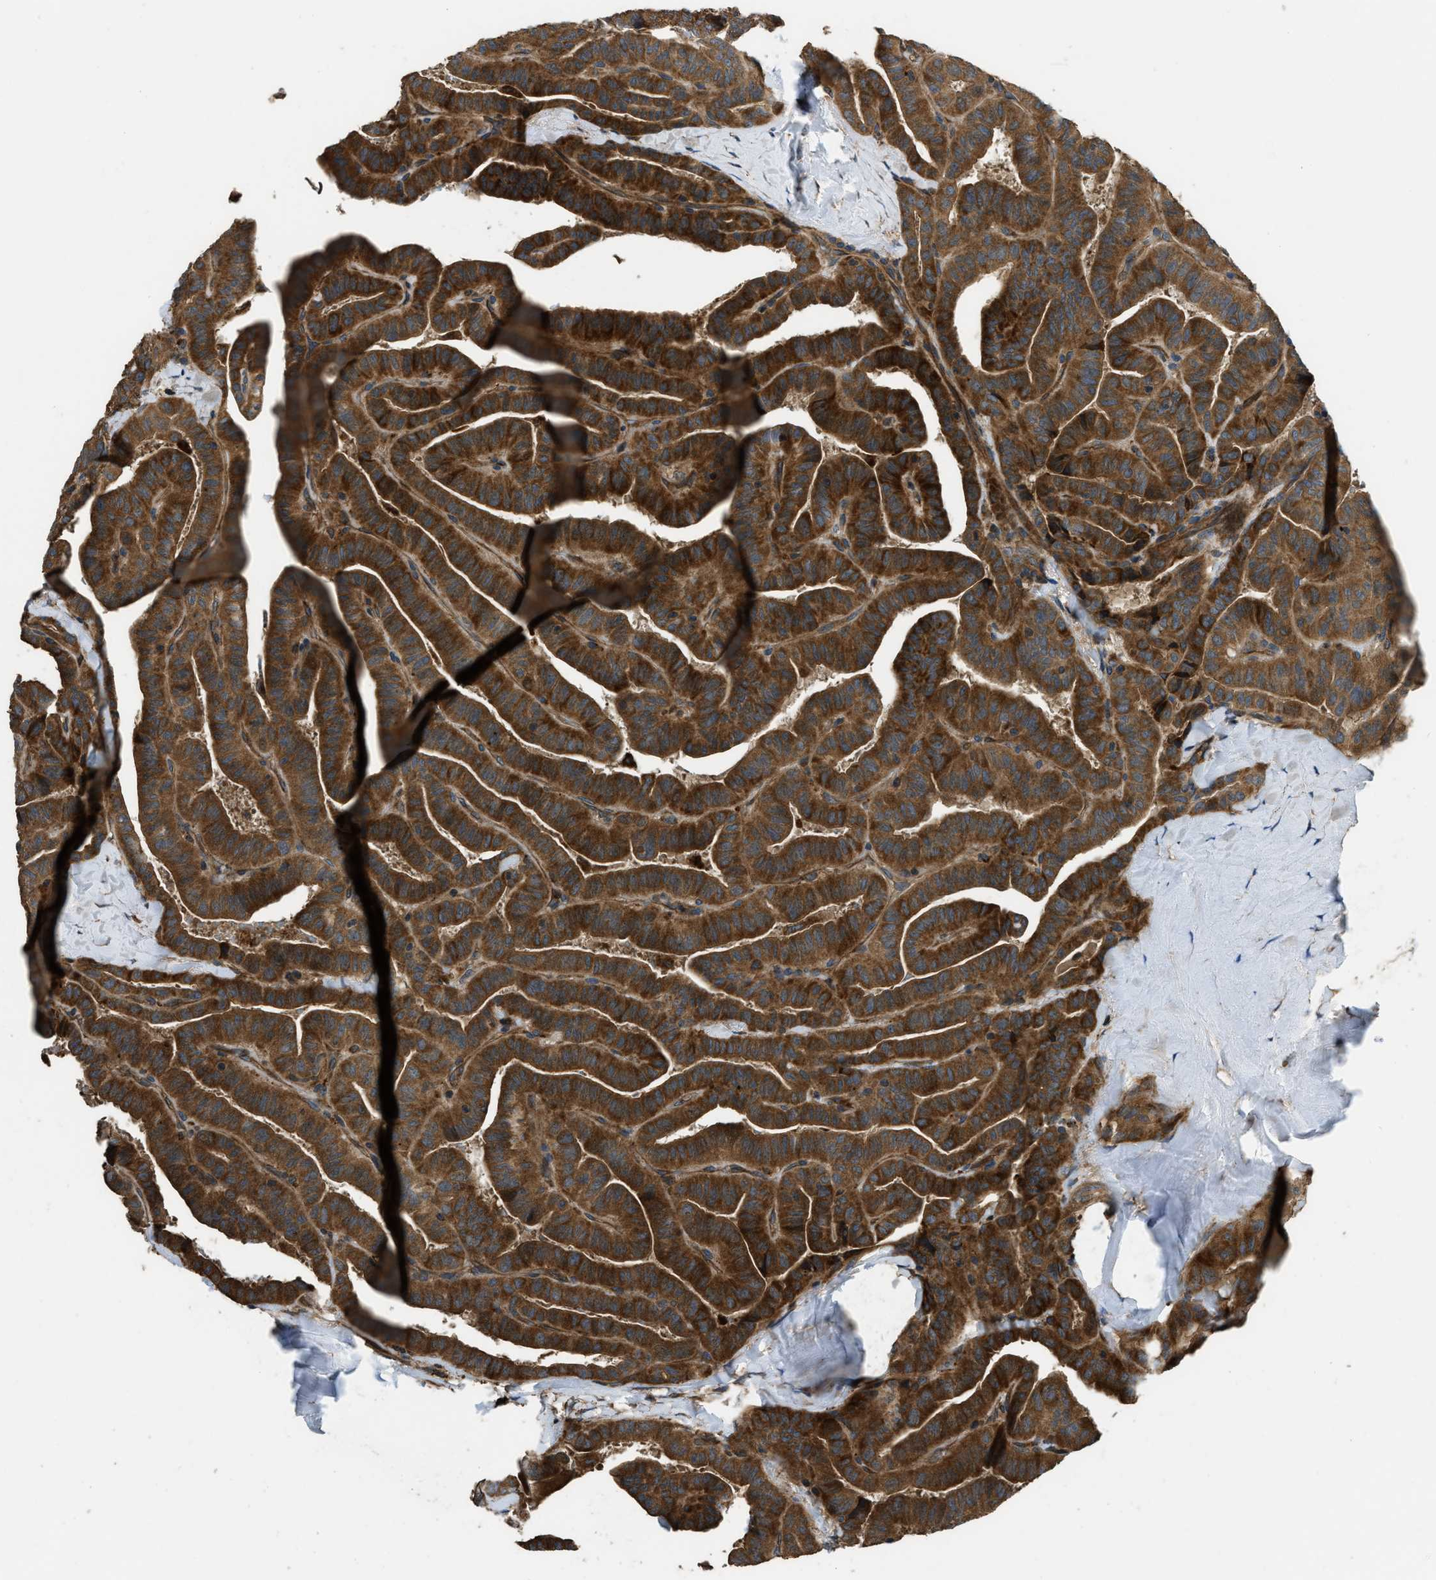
{"staining": {"intensity": "strong", "quantity": ">75%", "location": "cytoplasmic/membranous"}, "tissue": "thyroid cancer", "cell_type": "Tumor cells", "image_type": "cancer", "snomed": [{"axis": "morphology", "description": "Papillary adenocarcinoma, NOS"}, {"axis": "topography", "description": "Thyroid gland"}], "caption": "Thyroid cancer tissue reveals strong cytoplasmic/membranous positivity in about >75% of tumor cells", "gene": "GGH", "patient": {"sex": "male", "age": 77}}